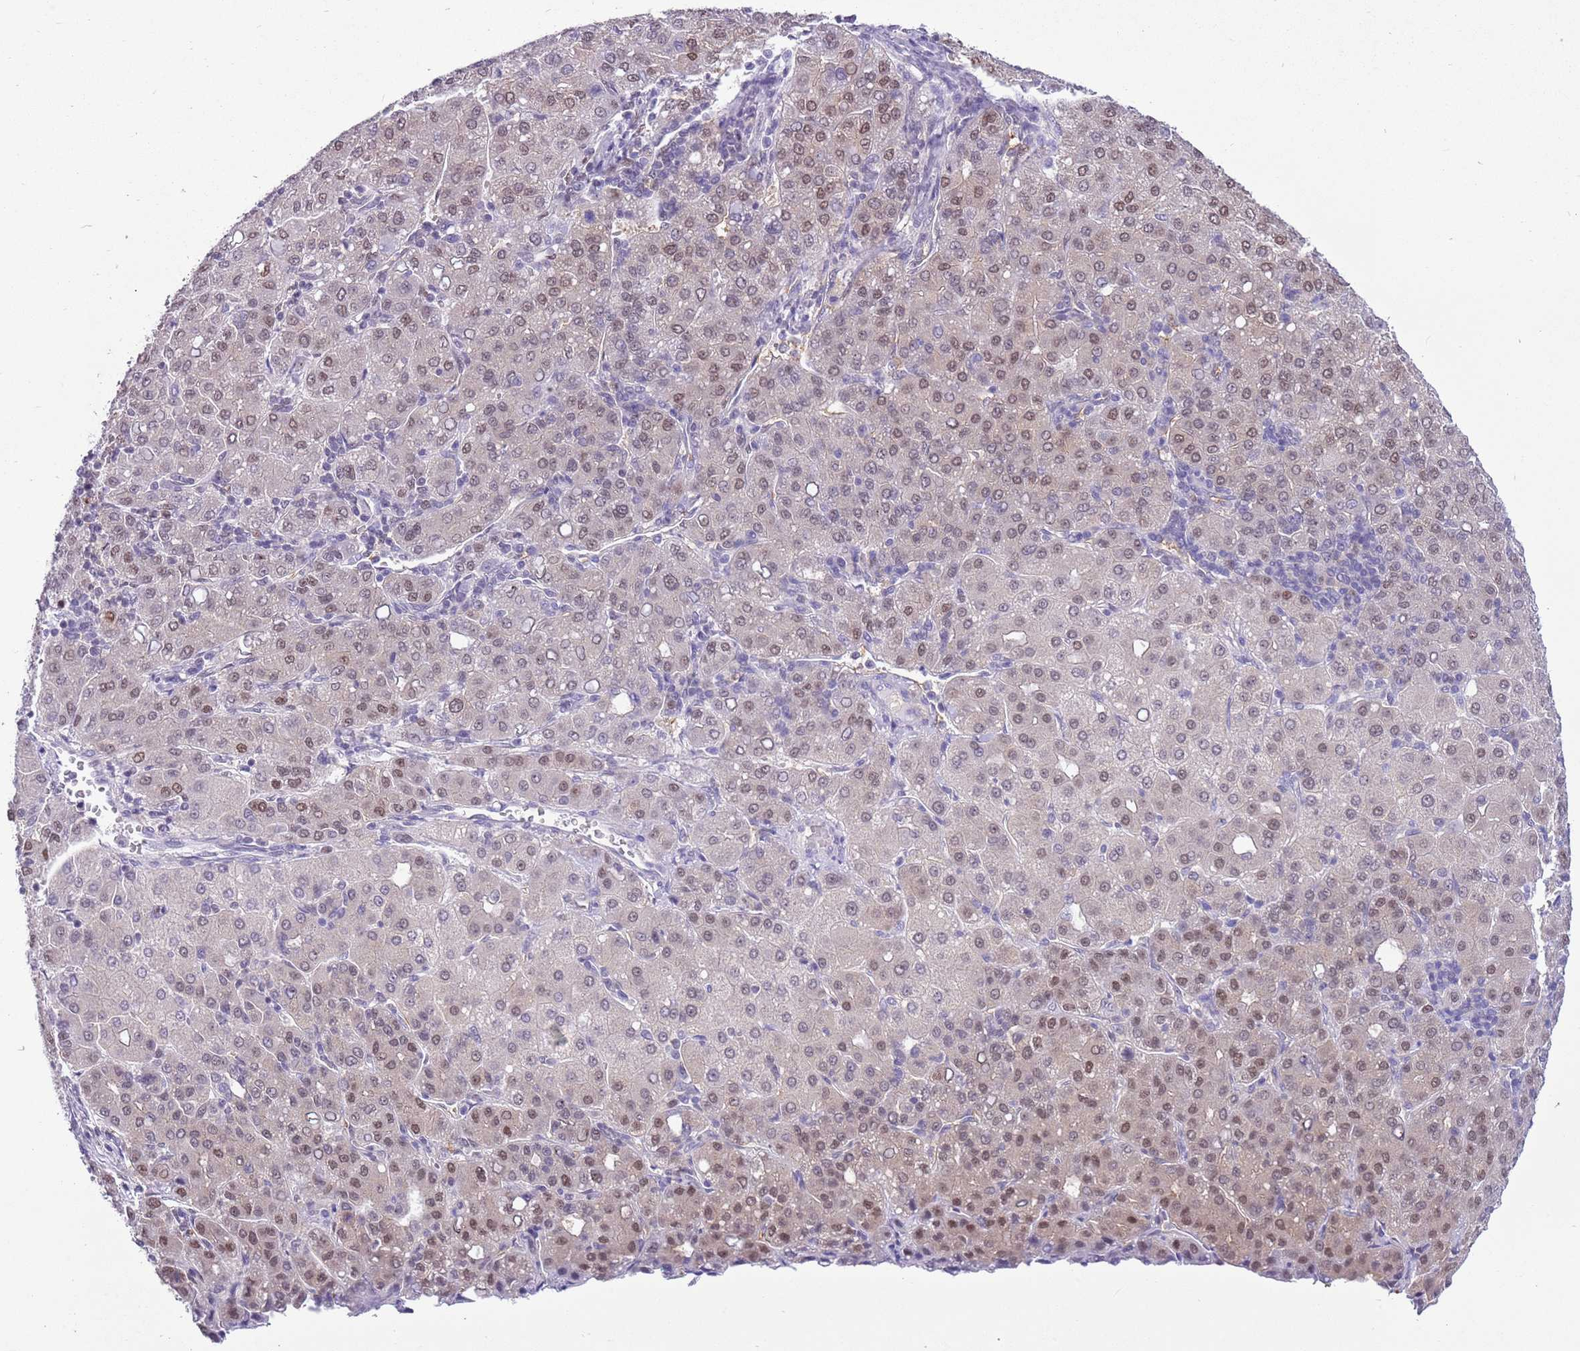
{"staining": {"intensity": "weak", "quantity": ">75%", "location": "nuclear"}, "tissue": "liver cancer", "cell_type": "Tumor cells", "image_type": "cancer", "snomed": [{"axis": "morphology", "description": "Carcinoma, Hepatocellular, NOS"}, {"axis": "topography", "description": "Liver"}], "caption": "Human liver cancer (hepatocellular carcinoma) stained with a brown dye demonstrates weak nuclear positive positivity in about >75% of tumor cells.", "gene": "DDI2", "patient": {"sex": "male", "age": 65}}